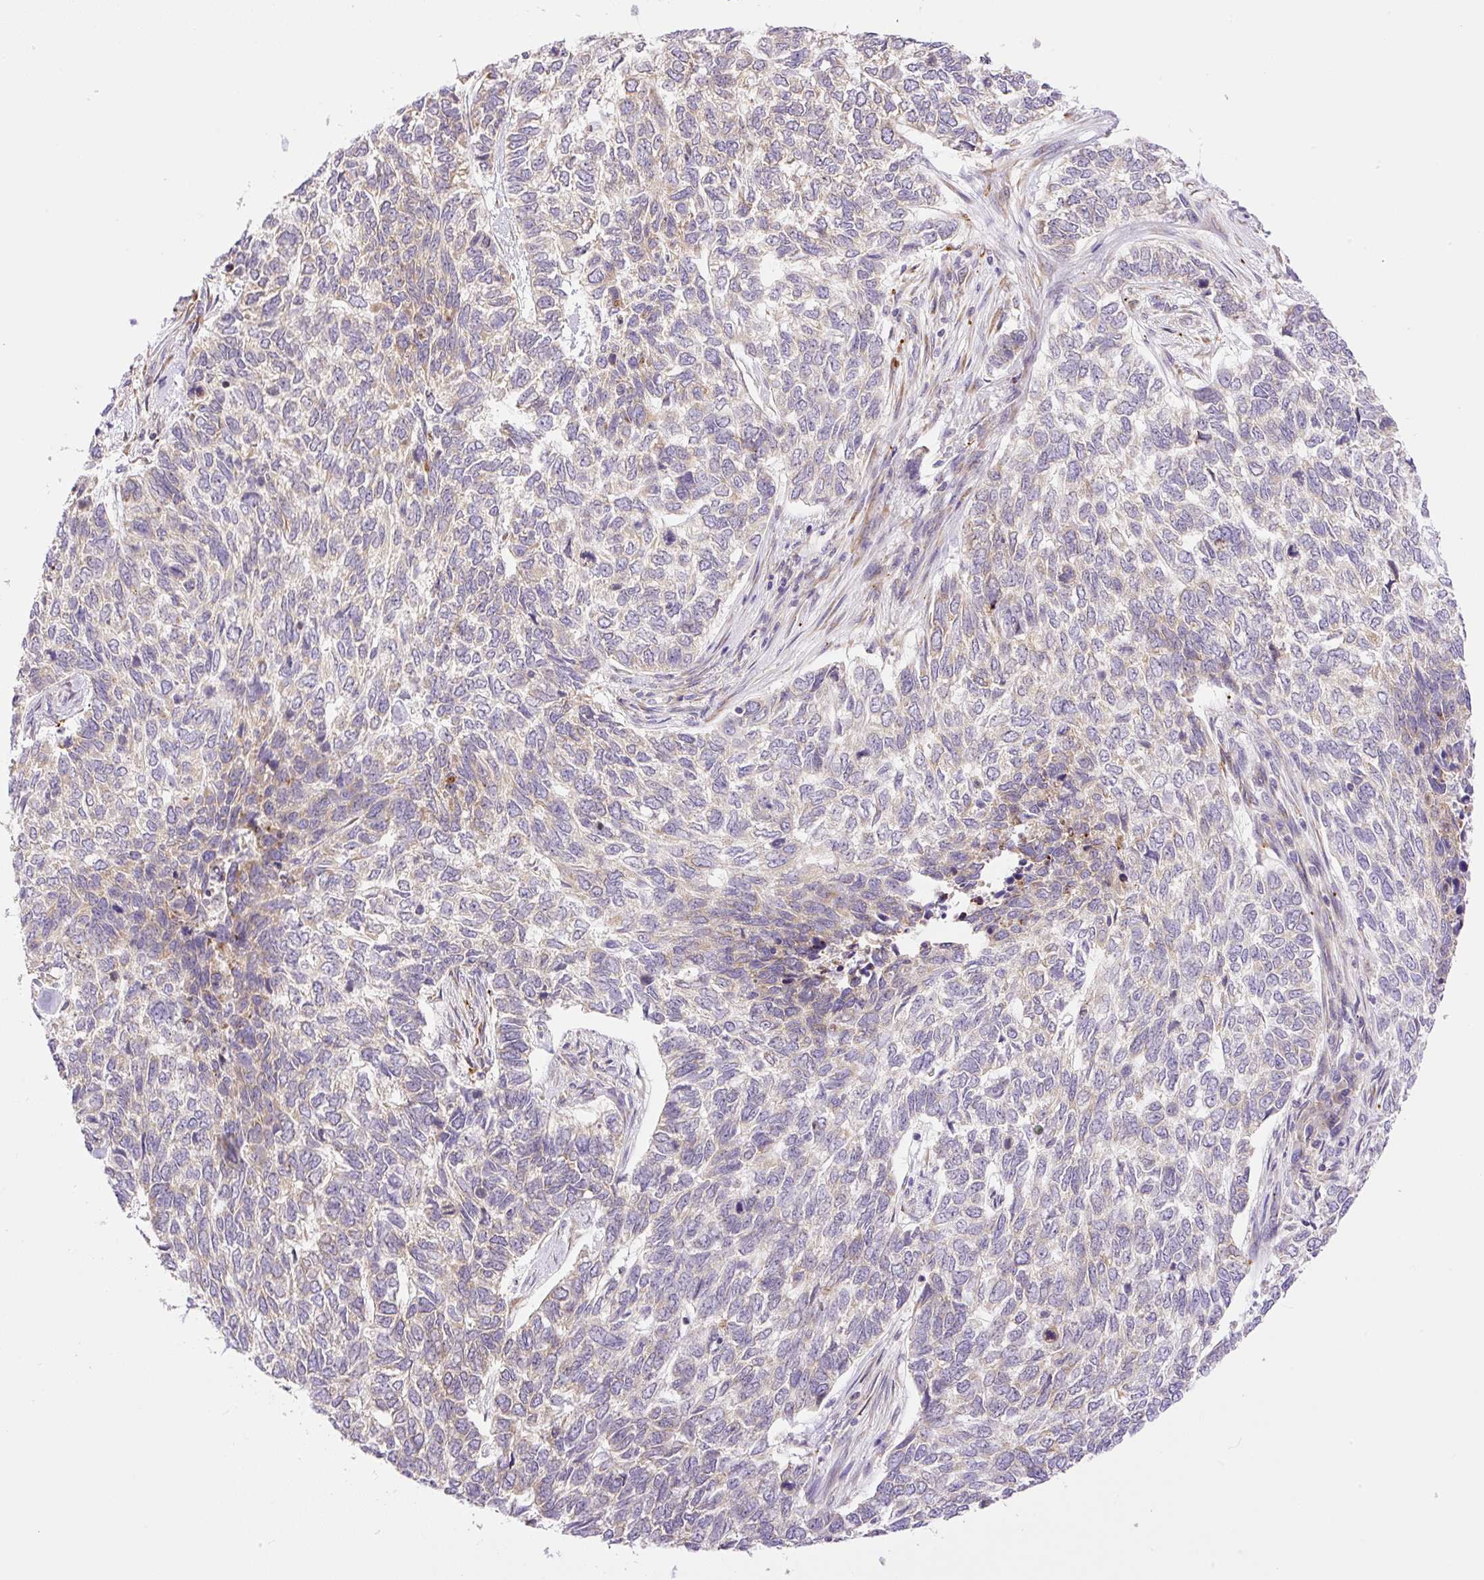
{"staining": {"intensity": "moderate", "quantity": "<25%", "location": "cytoplasmic/membranous"}, "tissue": "skin cancer", "cell_type": "Tumor cells", "image_type": "cancer", "snomed": [{"axis": "morphology", "description": "Basal cell carcinoma"}, {"axis": "topography", "description": "Skin"}], "caption": "IHC image of neoplastic tissue: human skin cancer (basal cell carcinoma) stained using immunohistochemistry displays low levels of moderate protein expression localized specifically in the cytoplasmic/membranous of tumor cells, appearing as a cytoplasmic/membranous brown color.", "gene": "POFUT1", "patient": {"sex": "female", "age": 65}}